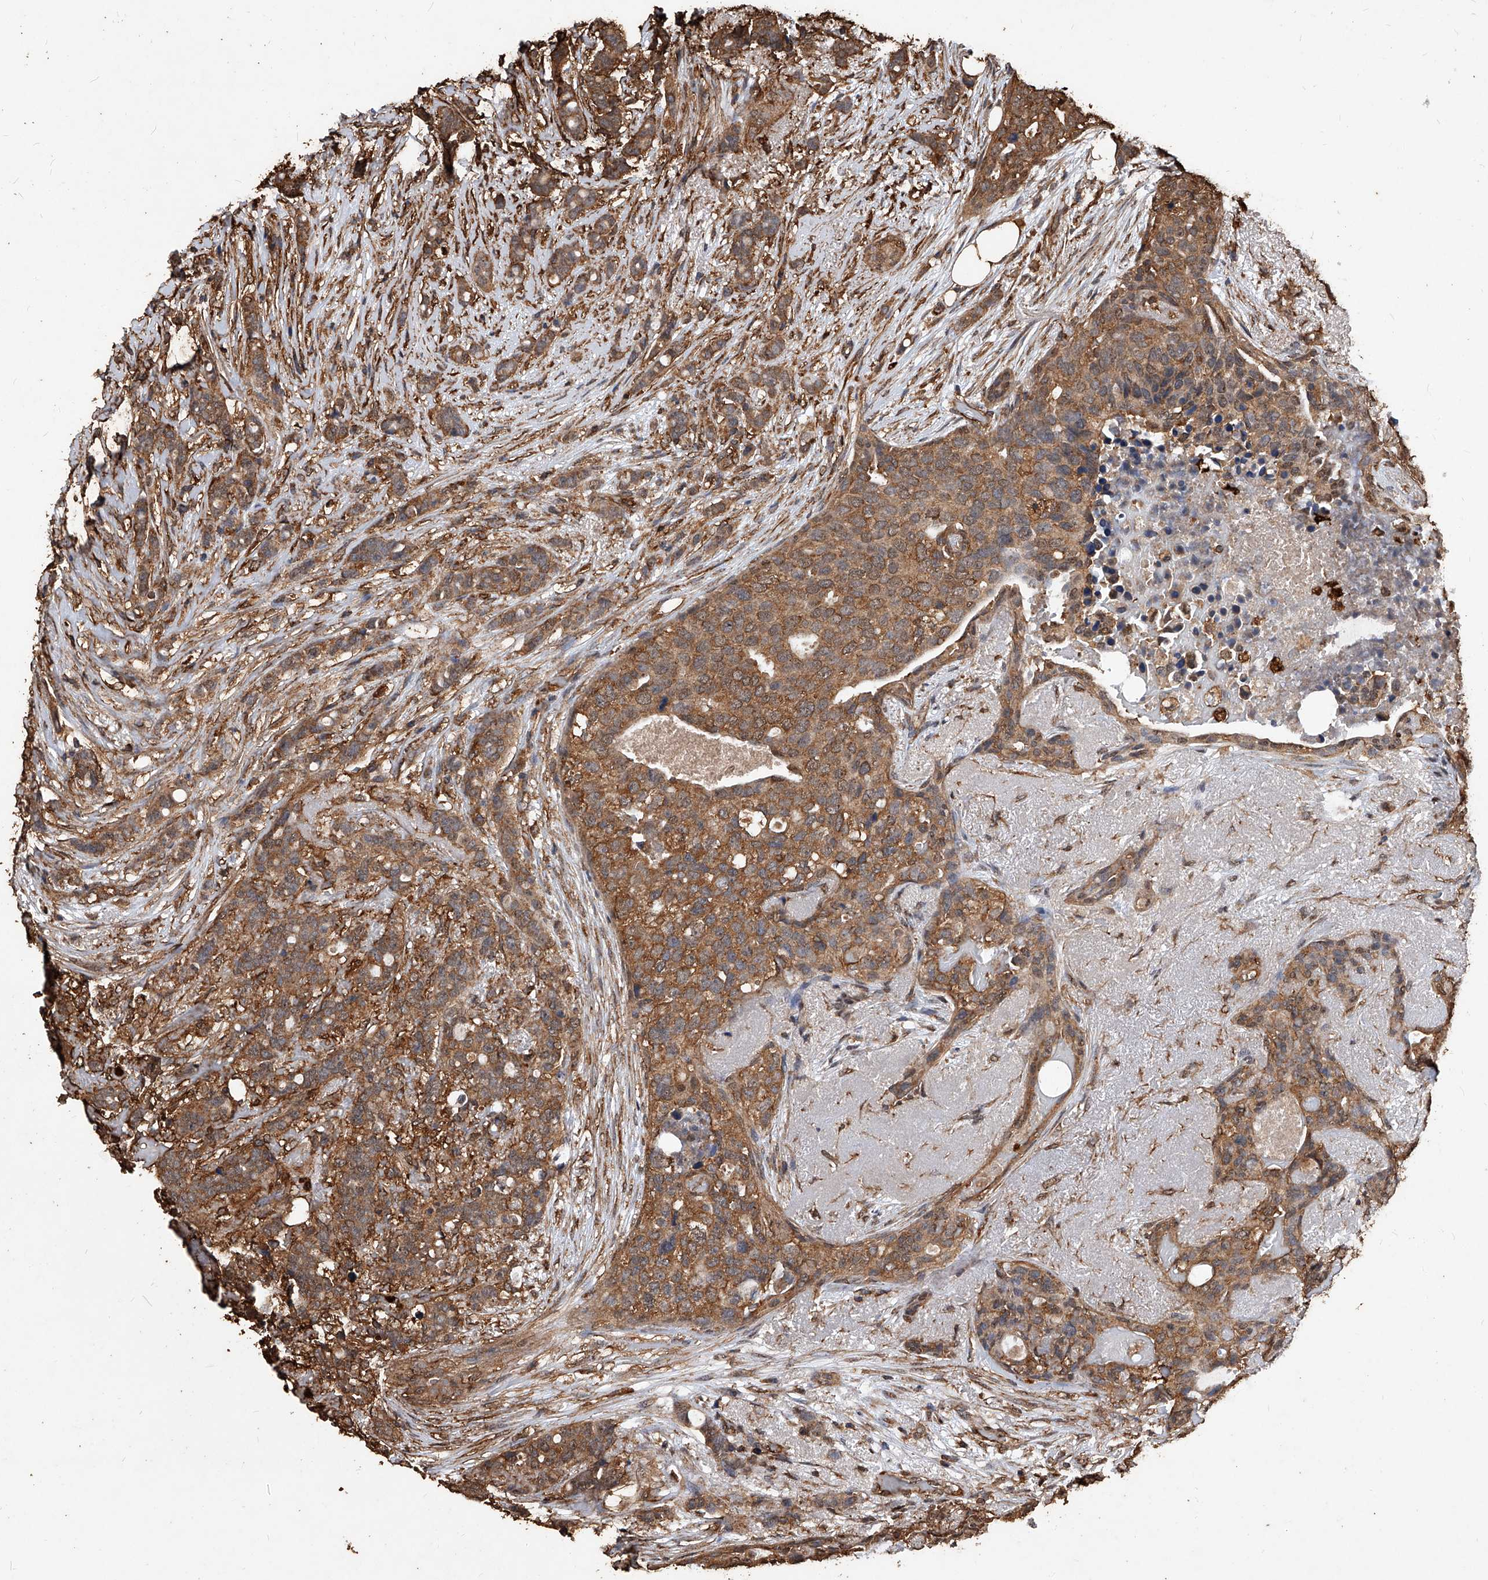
{"staining": {"intensity": "moderate", "quantity": ">75%", "location": "cytoplasmic/membranous"}, "tissue": "breast cancer", "cell_type": "Tumor cells", "image_type": "cancer", "snomed": [{"axis": "morphology", "description": "Lobular carcinoma"}, {"axis": "topography", "description": "Breast"}], "caption": "Moderate cytoplasmic/membranous positivity is seen in approximately >75% of tumor cells in lobular carcinoma (breast). The protein is shown in brown color, while the nuclei are stained blue.", "gene": "UCP2", "patient": {"sex": "female", "age": 51}}